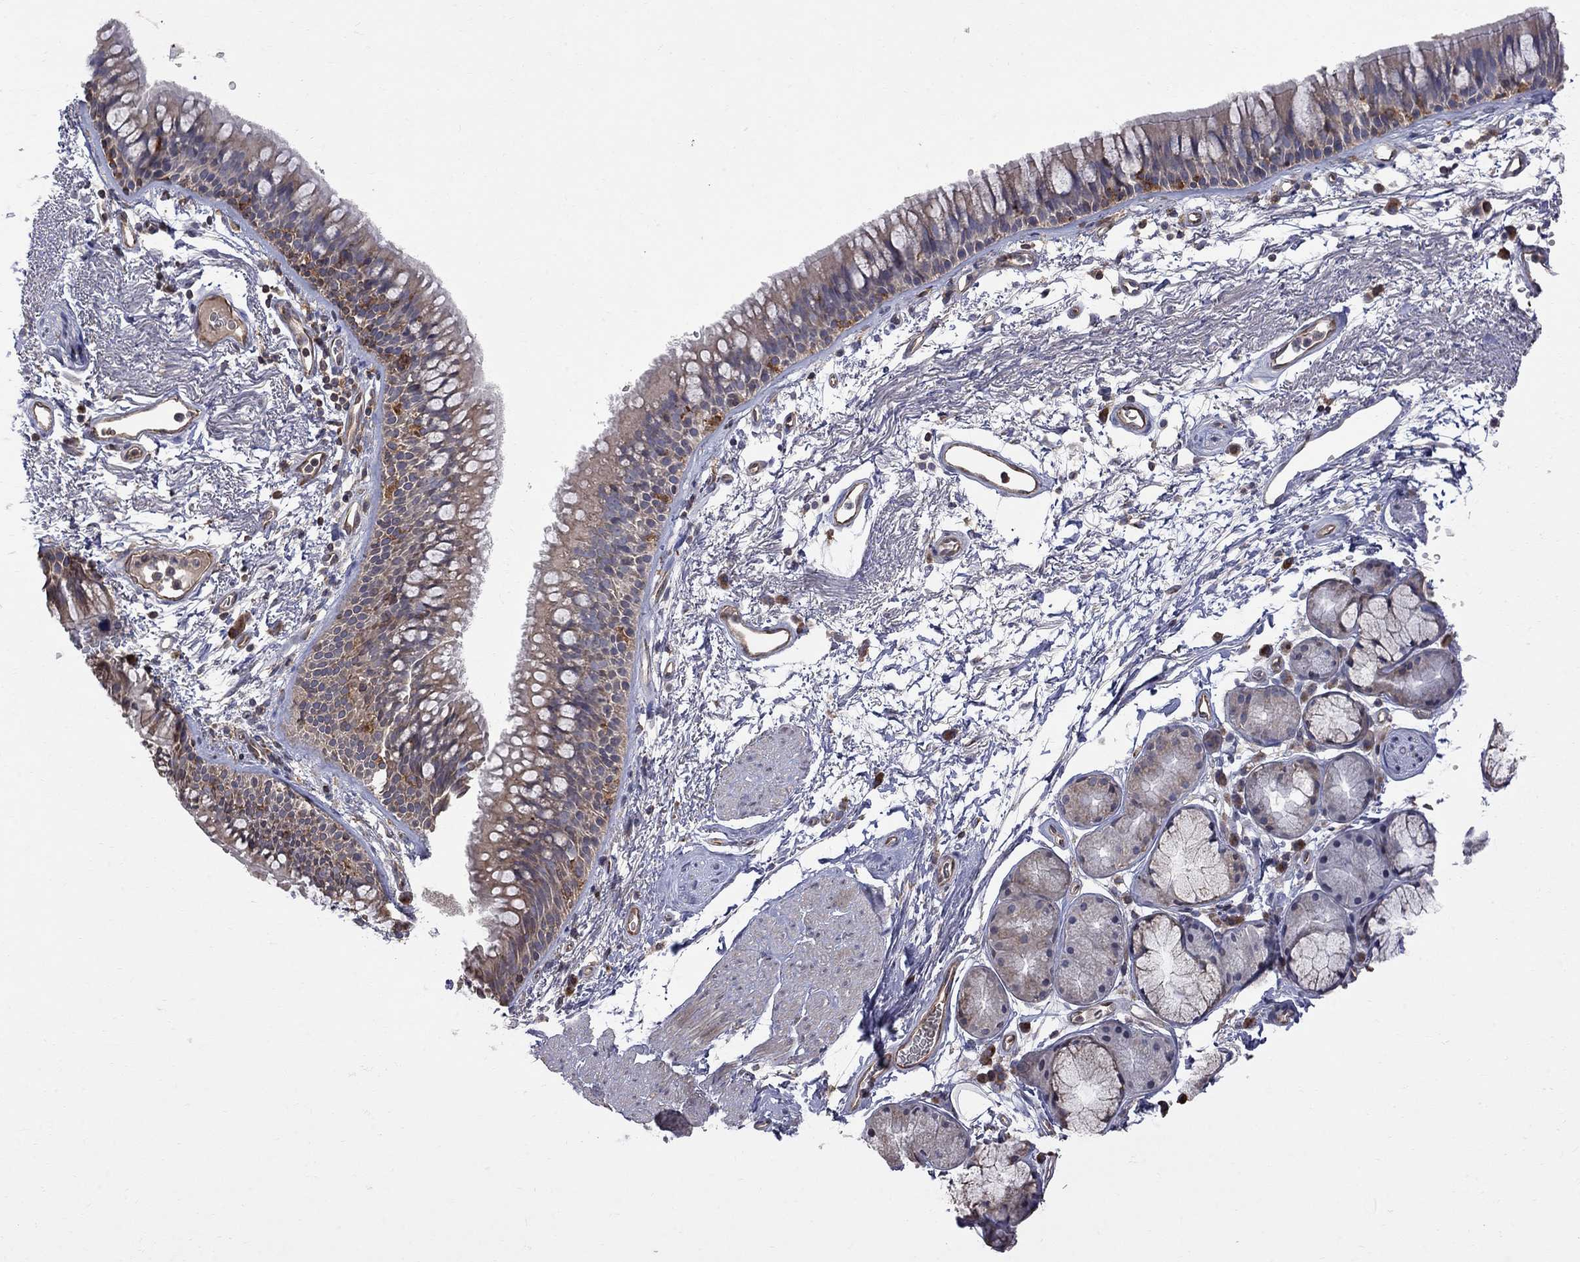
{"staining": {"intensity": "weak", "quantity": "25%-75%", "location": "cytoplasmic/membranous"}, "tissue": "bronchus", "cell_type": "Respiratory epithelial cells", "image_type": "normal", "snomed": [{"axis": "morphology", "description": "Normal tissue, NOS"}, {"axis": "topography", "description": "Cartilage tissue"}, {"axis": "topography", "description": "Bronchus"}], "caption": "The immunohistochemical stain labels weak cytoplasmic/membranous positivity in respiratory epithelial cells of benign bronchus.", "gene": "ABI3", "patient": {"sex": "male", "age": 66}}